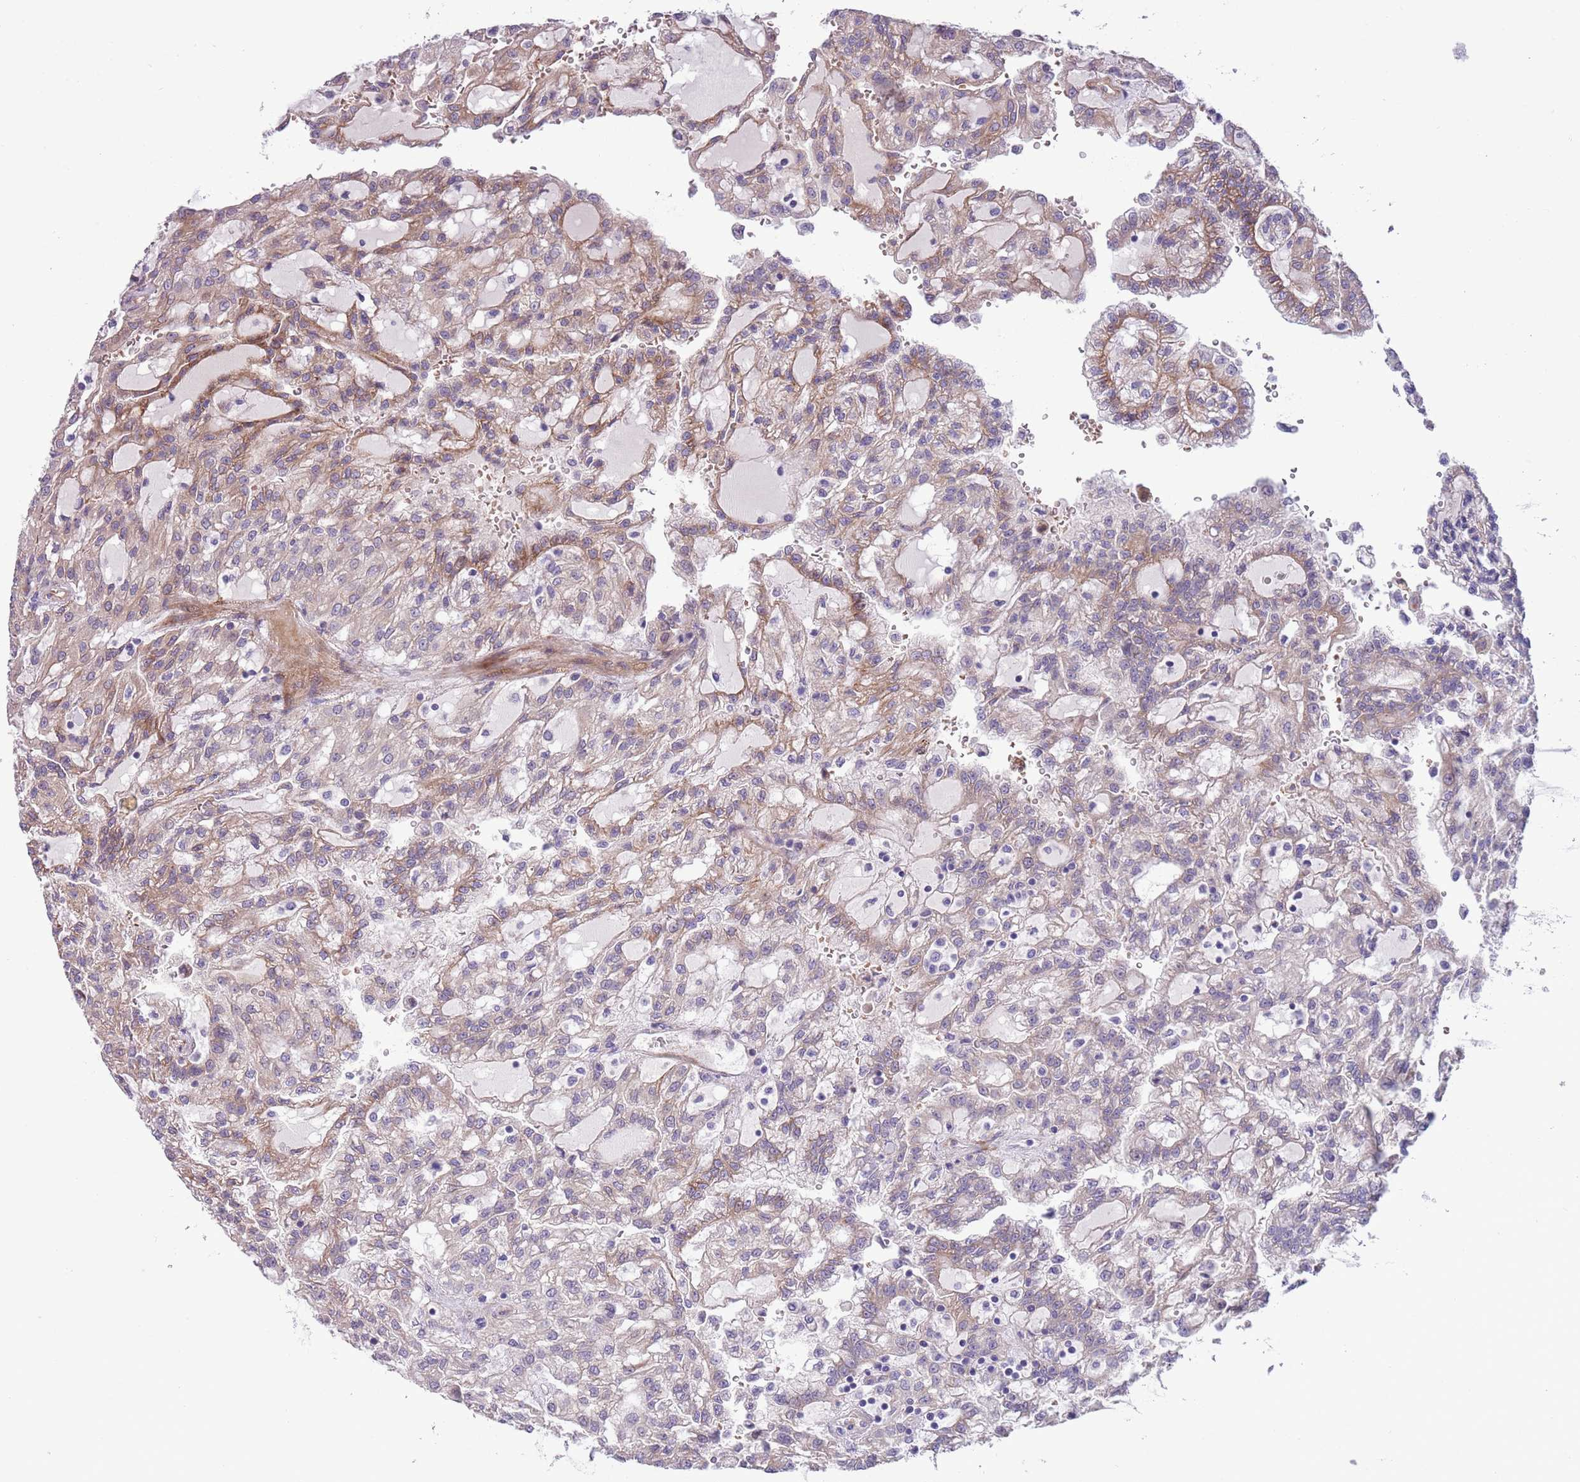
{"staining": {"intensity": "moderate", "quantity": "<25%", "location": "cytoplasmic/membranous"}, "tissue": "renal cancer", "cell_type": "Tumor cells", "image_type": "cancer", "snomed": [{"axis": "morphology", "description": "Adenocarcinoma, NOS"}, {"axis": "topography", "description": "Kidney"}], "caption": "This photomicrograph displays IHC staining of renal cancer (adenocarcinoma), with low moderate cytoplasmic/membranous positivity in approximately <25% of tumor cells.", "gene": "MRPL32", "patient": {"sex": "male", "age": 63}}